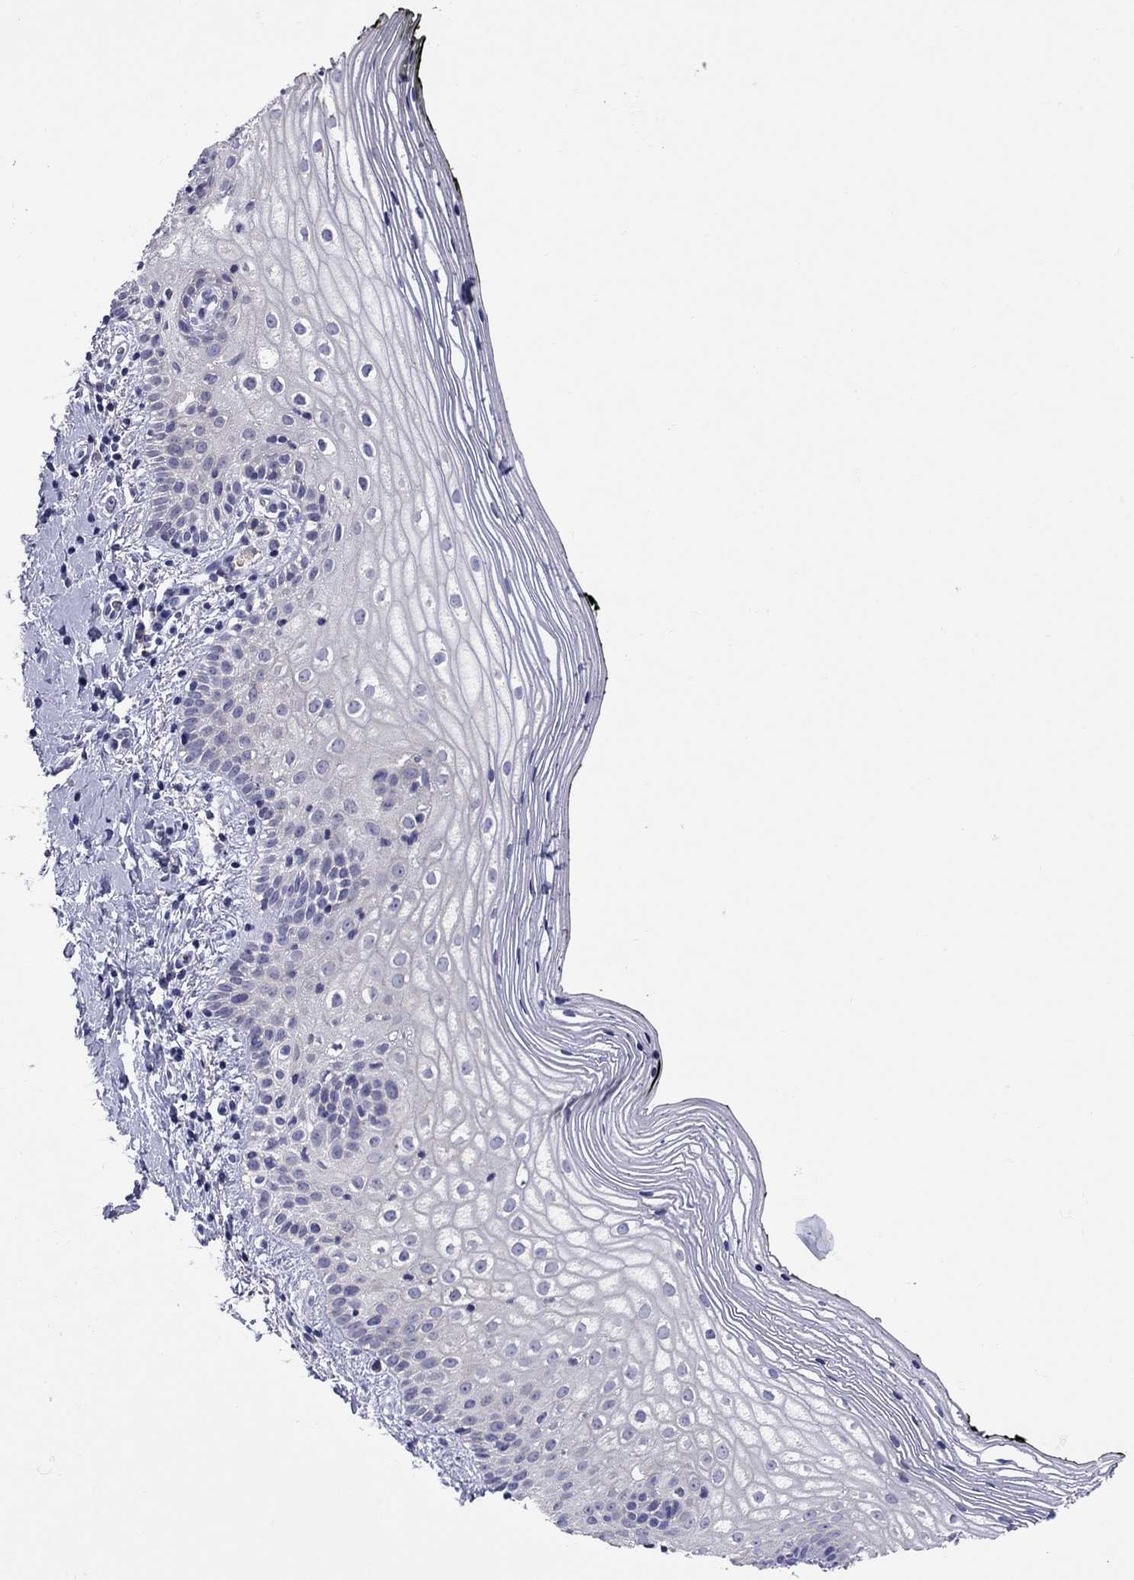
{"staining": {"intensity": "negative", "quantity": "none", "location": "none"}, "tissue": "vagina", "cell_type": "Squamous epithelial cells", "image_type": "normal", "snomed": [{"axis": "morphology", "description": "Normal tissue, NOS"}, {"axis": "topography", "description": "Vagina"}], "caption": "IHC image of unremarkable vagina: human vagina stained with DAB (3,3'-diaminobenzidine) shows no significant protein staining in squamous epithelial cells.", "gene": "SLC46A2", "patient": {"sex": "female", "age": 47}}